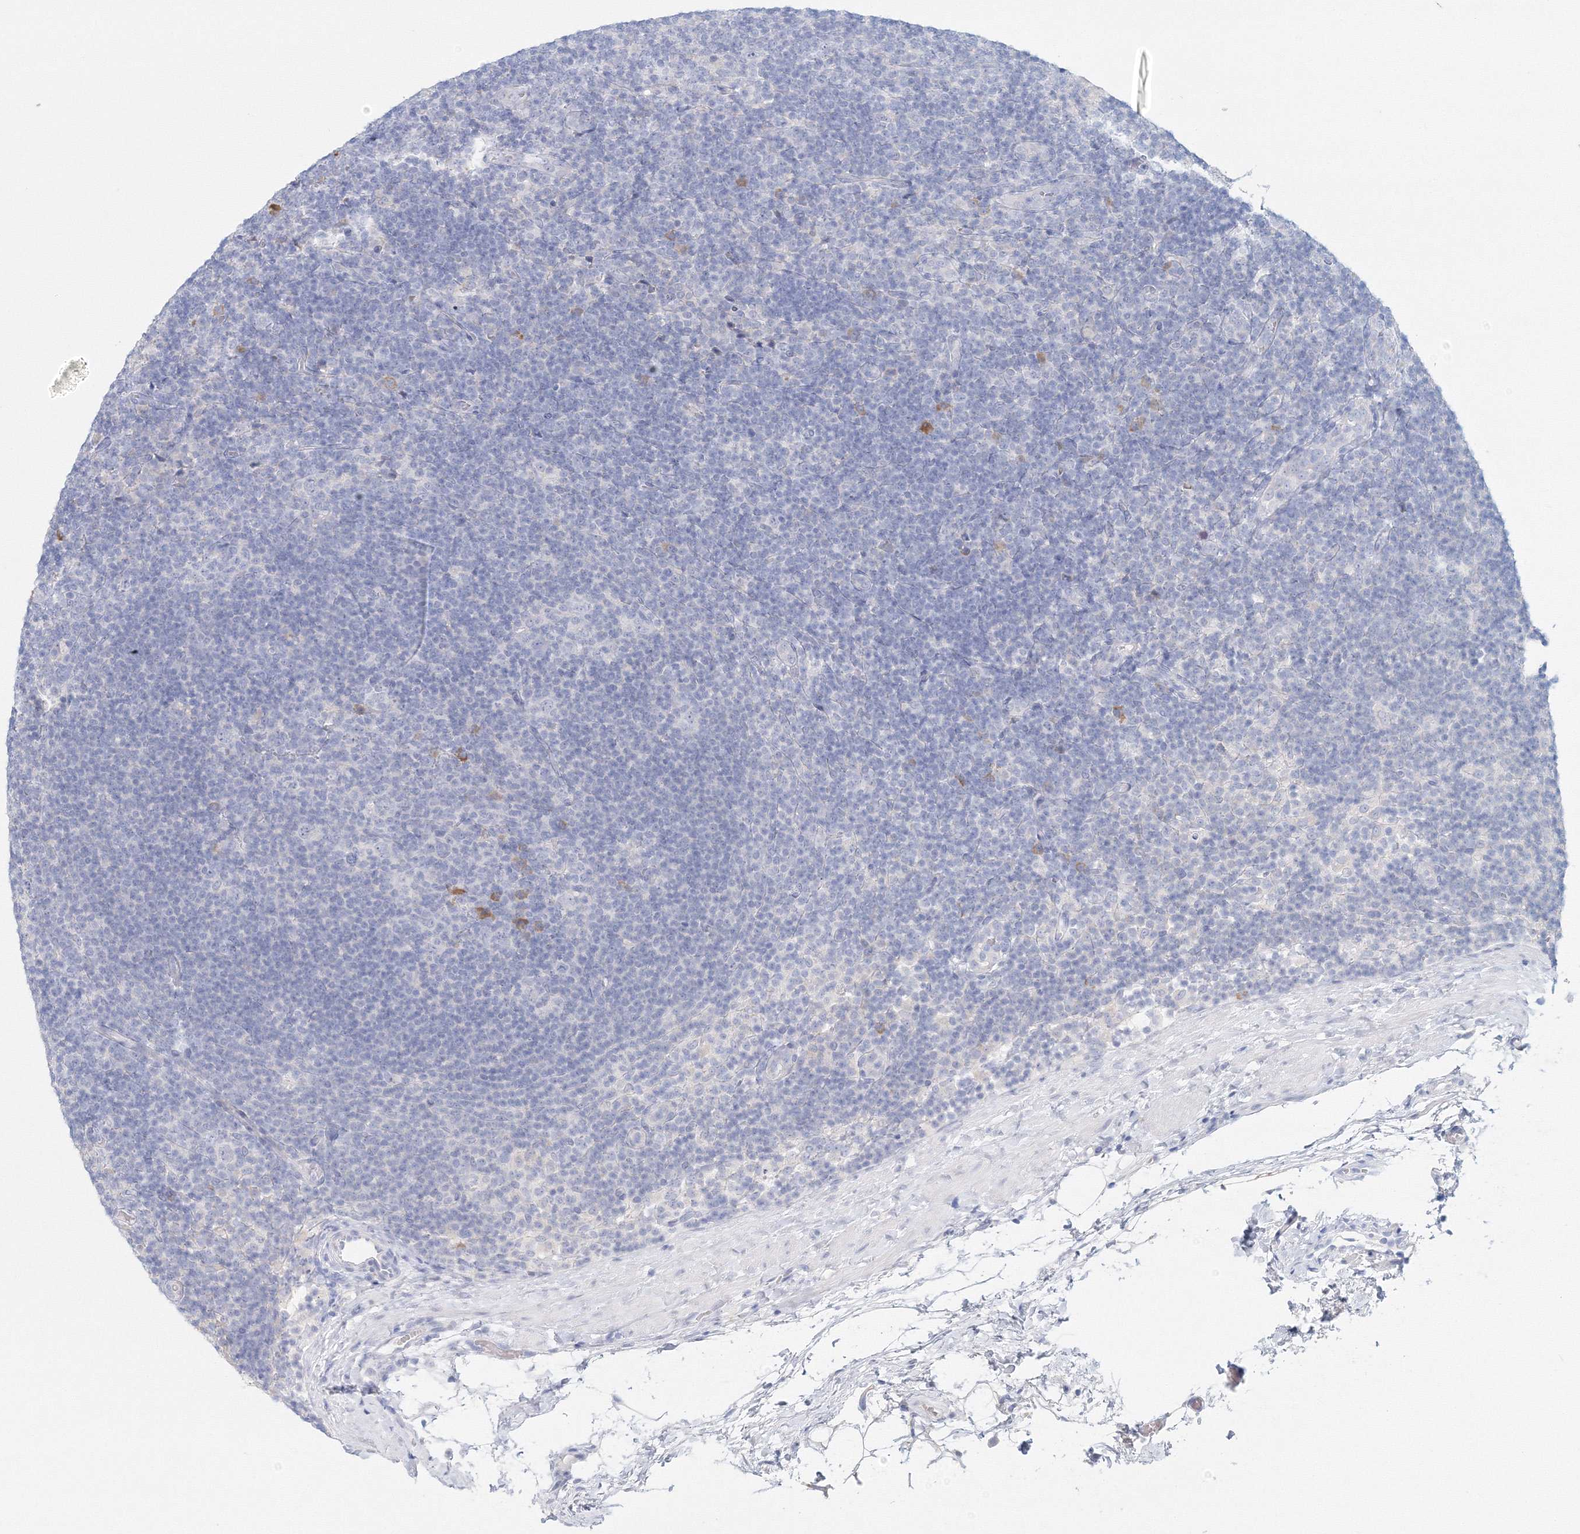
{"staining": {"intensity": "negative", "quantity": "none", "location": "none"}, "tissue": "lymphoma", "cell_type": "Tumor cells", "image_type": "cancer", "snomed": [{"axis": "morphology", "description": "Hodgkin's disease, NOS"}, {"axis": "topography", "description": "Lymph node"}], "caption": "Tumor cells are negative for protein expression in human lymphoma.", "gene": "VSIG1", "patient": {"sex": "female", "age": 57}}